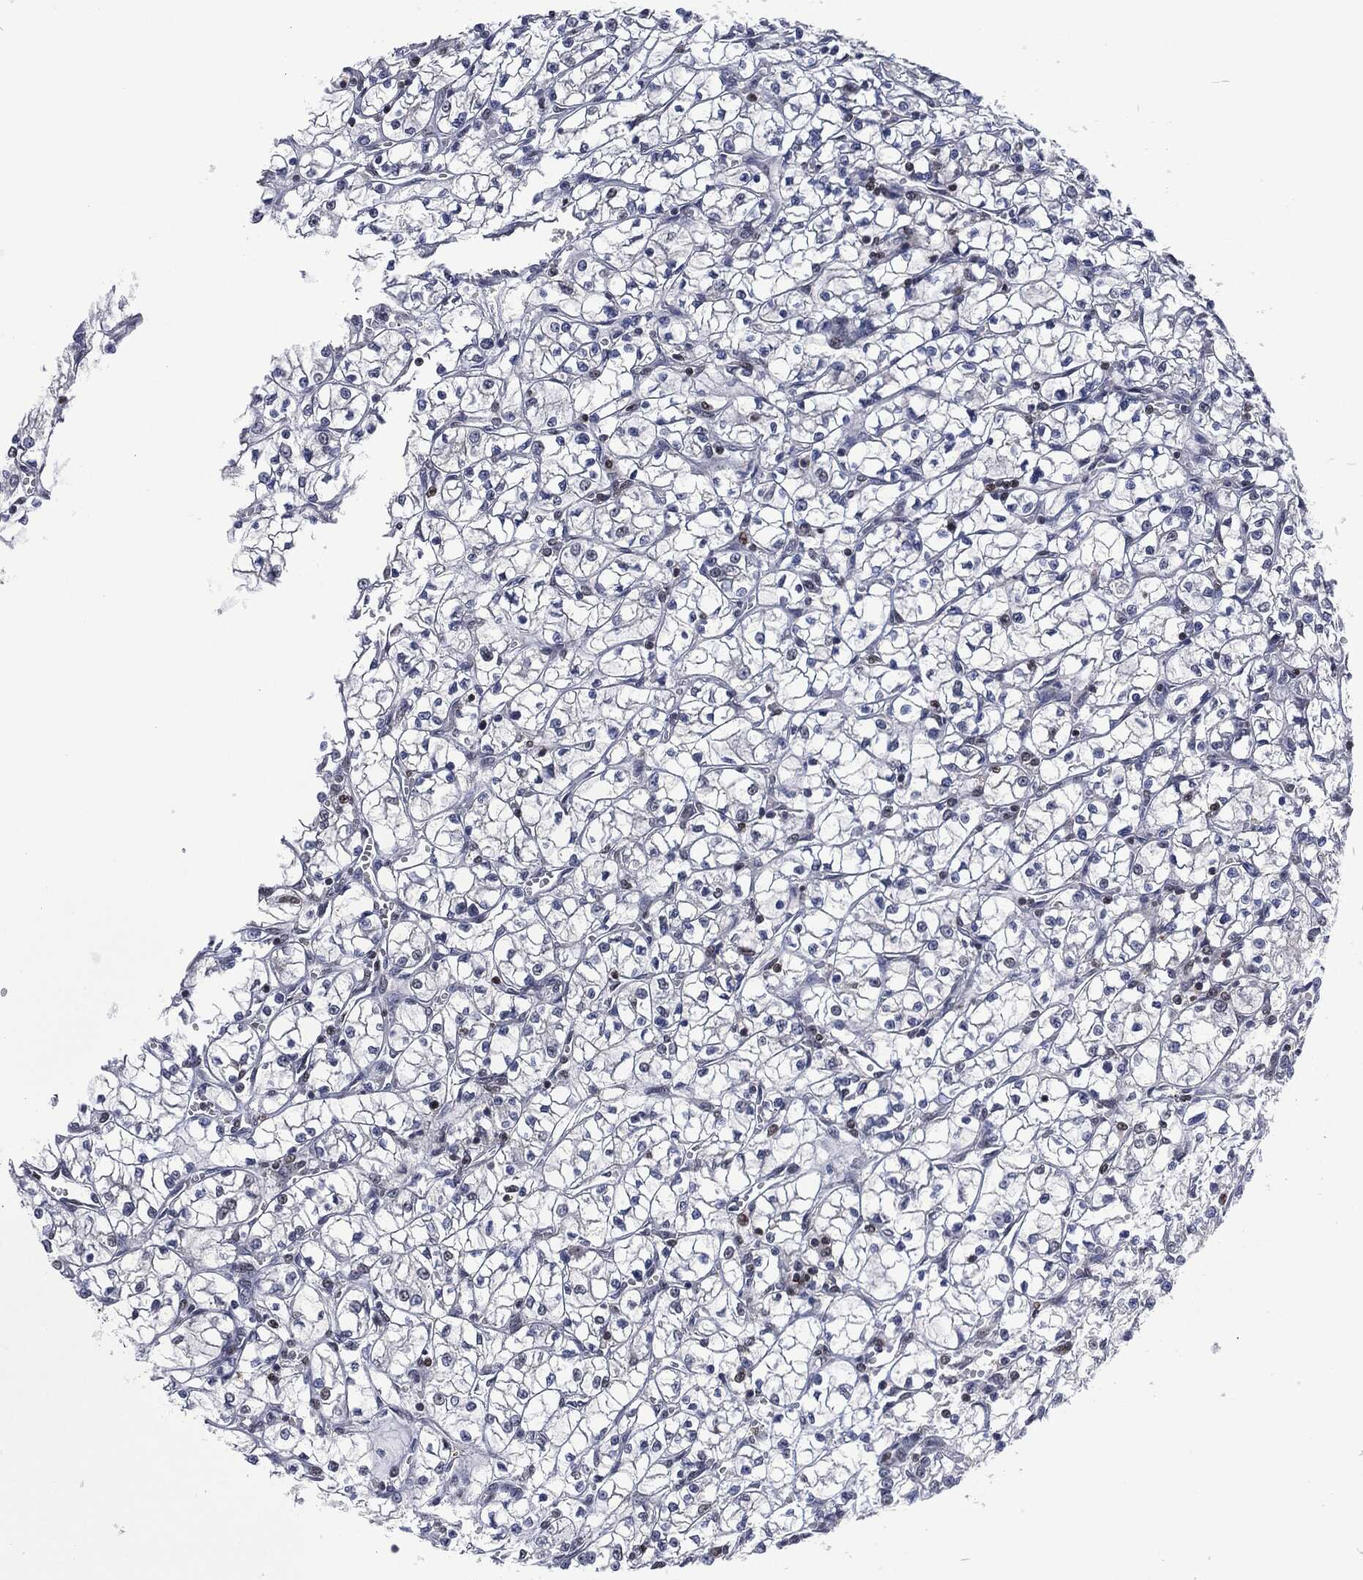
{"staining": {"intensity": "strong", "quantity": "25%-75%", "location": "nuclear"}, "tissue": "renal cancer", "cell_type": "Tumor cells", "image_type": "cancer", "snomed": [{"axis": "morphology", "description": "Adenocarcinoma, NOS"}, {"axis": "topography", "description": "Kidney"}], "caption": "DAB (3,3'-diaminobenzidine) immunohistochemical staining of renal cancer (adenocarcinoma) exhibits strong nuclear protein positivity in about 25%-75% of tumor cells. The staining is performed using DAB (3,3'-diaminobenzidine) brown chromogen to label protein expression. The nuclei are counter-stained blue using hematoxylin.", "gene": "DCPS", "patient": {"sex": "female", "age": 64}}